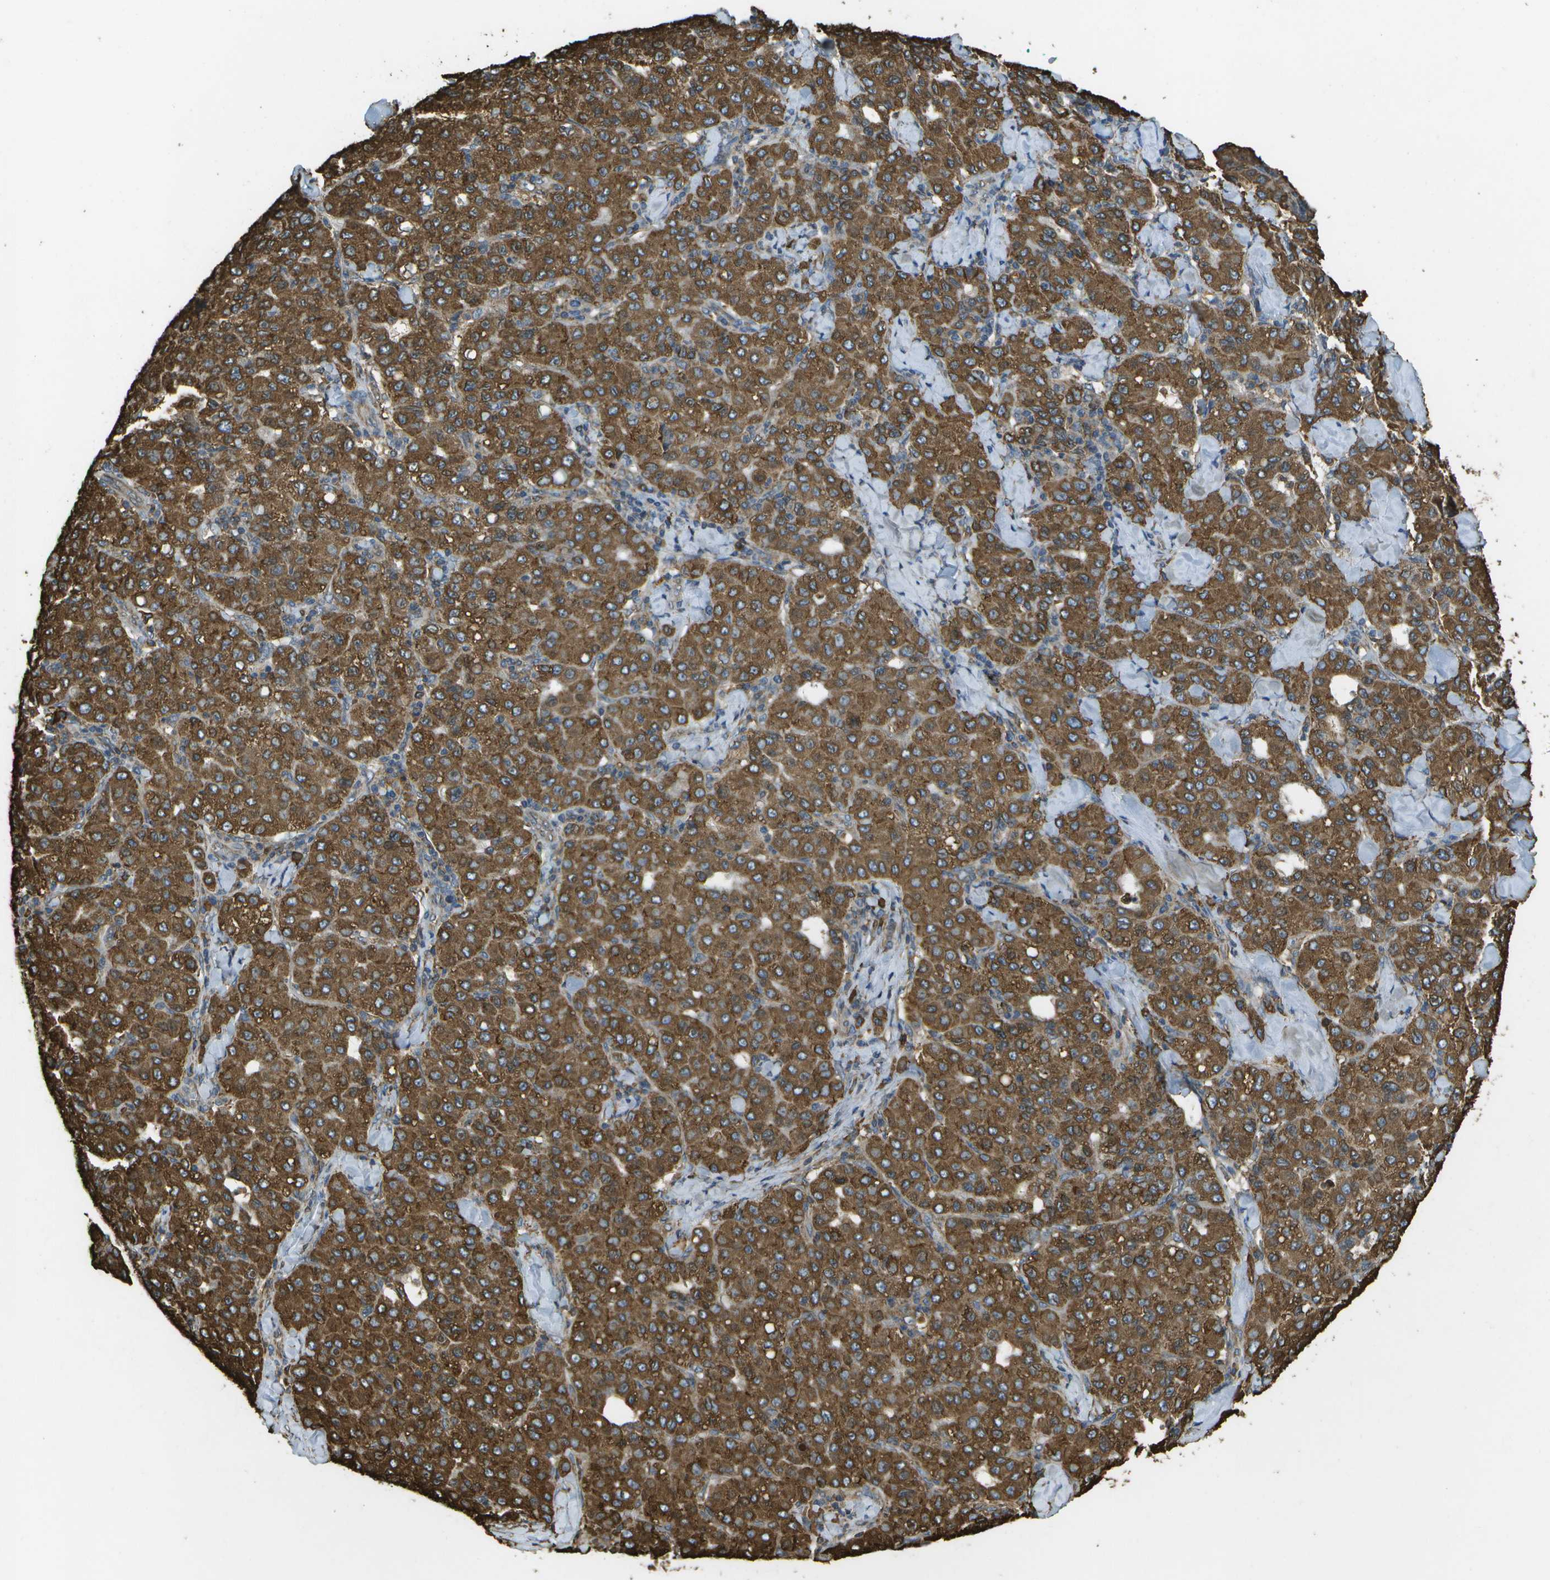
{"staining": {"intensity": "strong", "quantity": ">75%", "location": "cytoplasmic/membranous"}, "tissue": "liver cancer", "cell_type": "Tumor cells", "image_type": "cancer", "snomed": [{"axis": "morphology", "description": "Carcinoma, Hepatocellular, NOS"}, {"axis": "topography", "description": "Liver"}], "caption": "An image of human hepatocellular carcinoma (liver) stained for a protein exhibits strong cytoplasmic/membranous brown staining in tumor cells.", "gene": "PDIA4", "patient": {"sex": "male", "age": 65}}